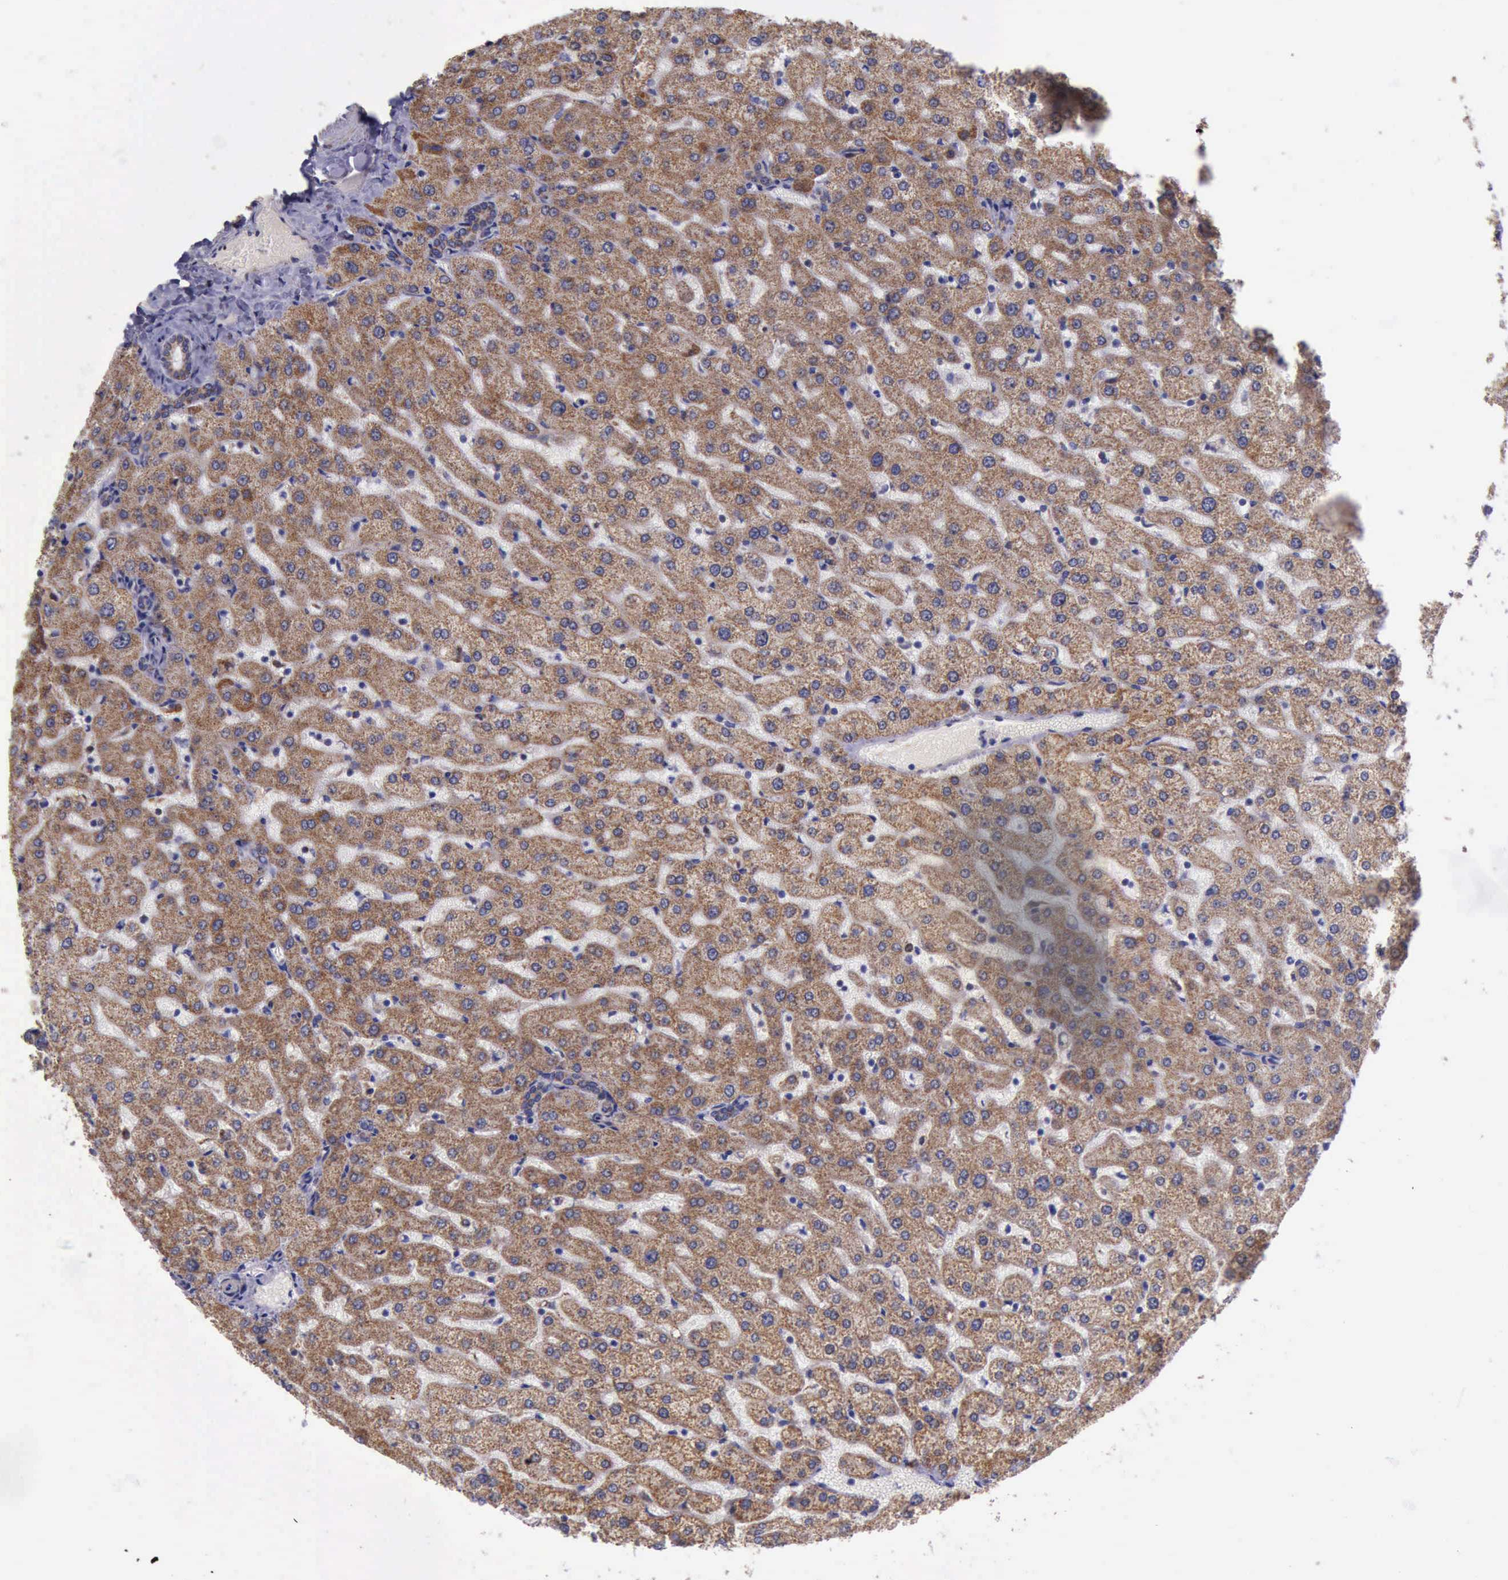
{"staining": {"intensity": "moderate", "quantity": ">75%", "location": "cytoplasmic/membranous"}, "tissue": "liver", "cell_type": "Cholangiocytes", "image_type": "normal", "snomed": [{"axis": "morphology", "description": "Normal tissue, NOS"}, {"axis": "morphology", "description": "Fibrosis, NOS"}, {"axis": "topography", "description": "Liver"}], "caption": "IHC staining of normal liver, which exhibits medium levels of moderate cytoplasmic/membranous expression in about >75% of cholangiocytes indicating moderate cytoplasmic/membranous protein expression. The staining was performed using DAB (brown) for protein detection and nuclei were counterstained in hematoxylin (blue).", "gene": "TXN2", "patient": {"sex": "female", "age": 29}}